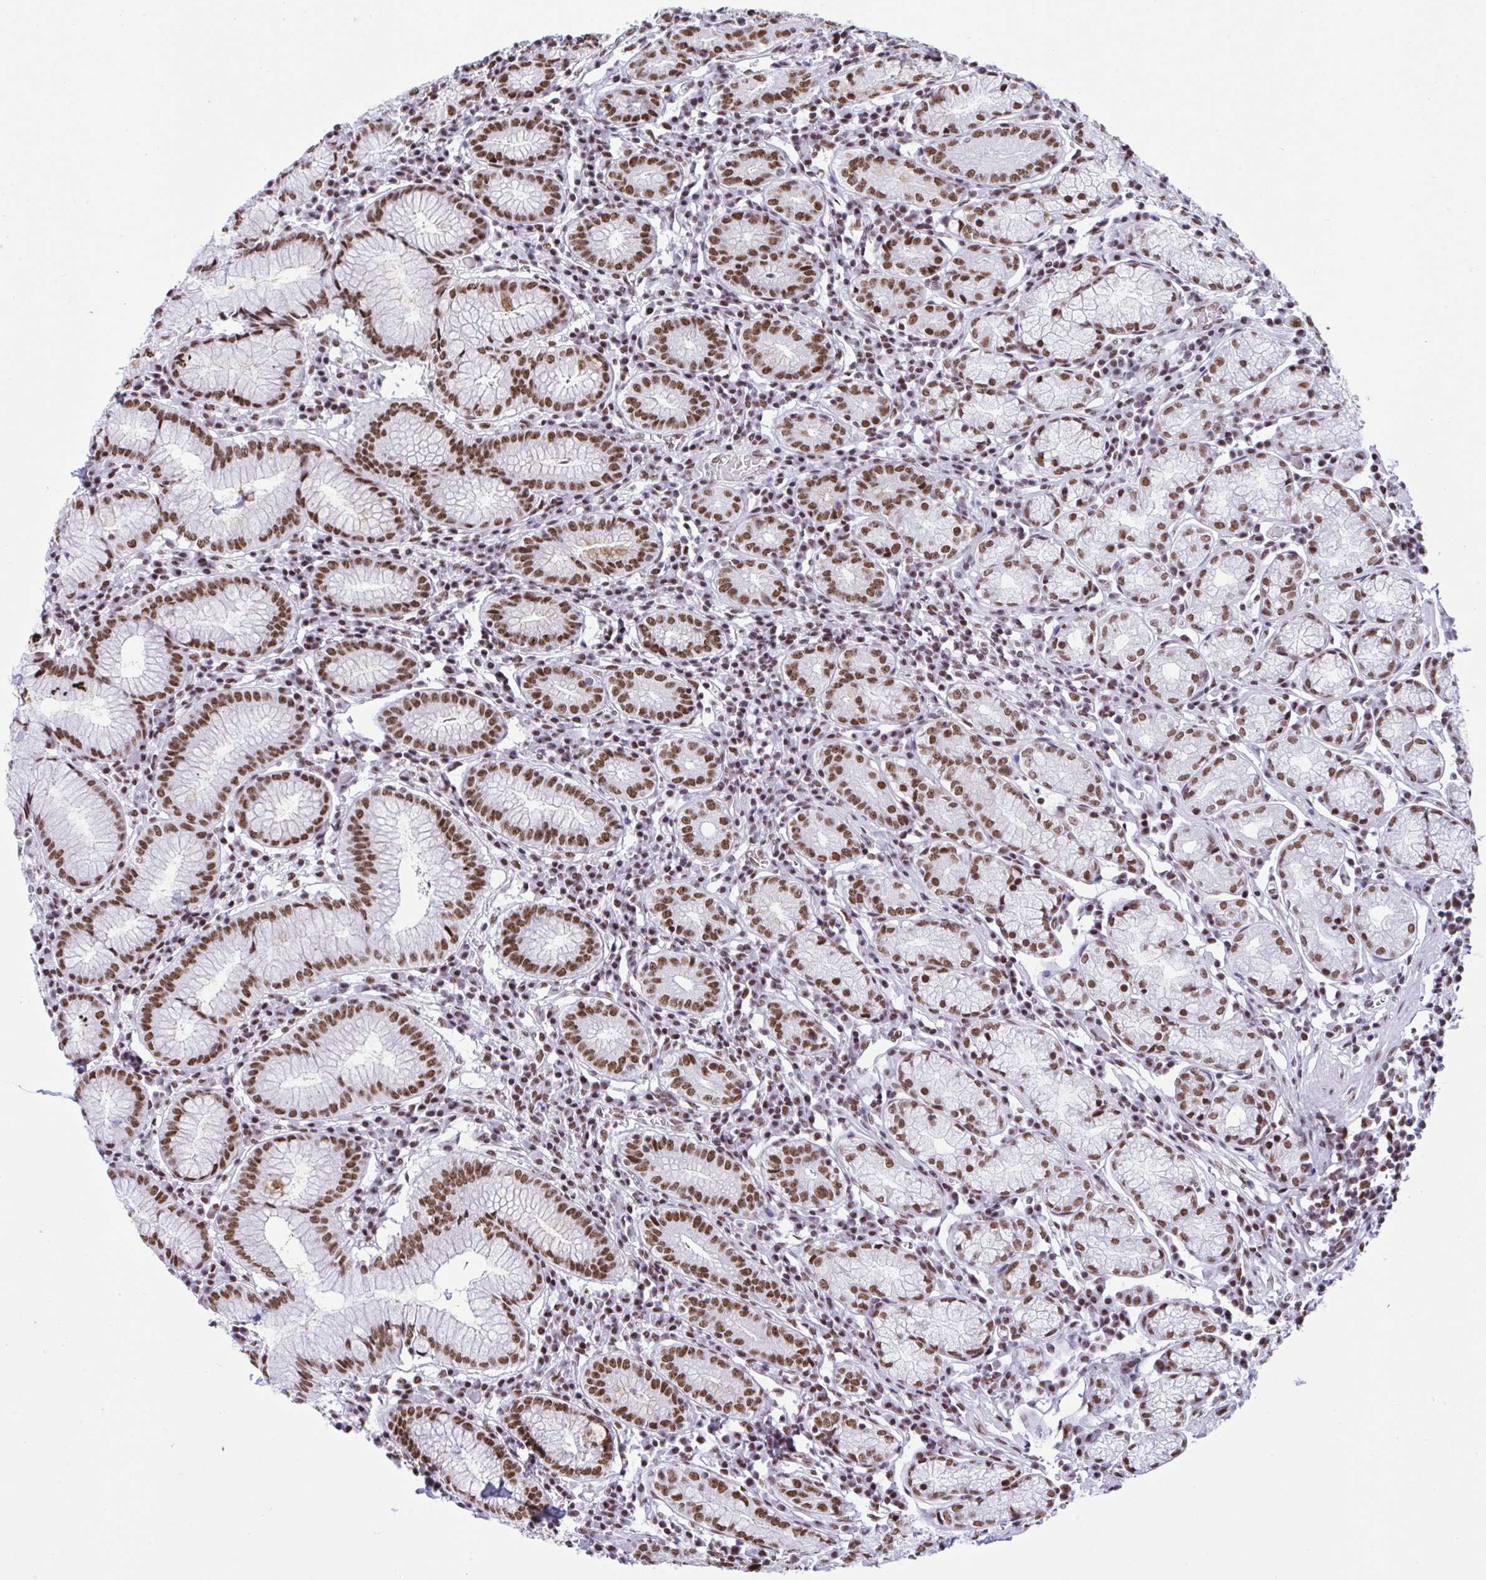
{"staining": {"intensity": "strong", "quantity": "25%-75%", "location": "nuclear"}, "tissue": "stomach", "cell_type": "Glandular cells", "image_type": "normal", "snomed": [{"axis": "morphology", "description": "Normal tissue, NOS"}, {"axis": "topography", "description": "Stomach"}], "caption": "Glandular cells display high levels of strong nuclear staining in about 25%-75% of cells in normal human stomach.", "gene": "DDX52", "patient": {"sex": "male", "age": 55}}